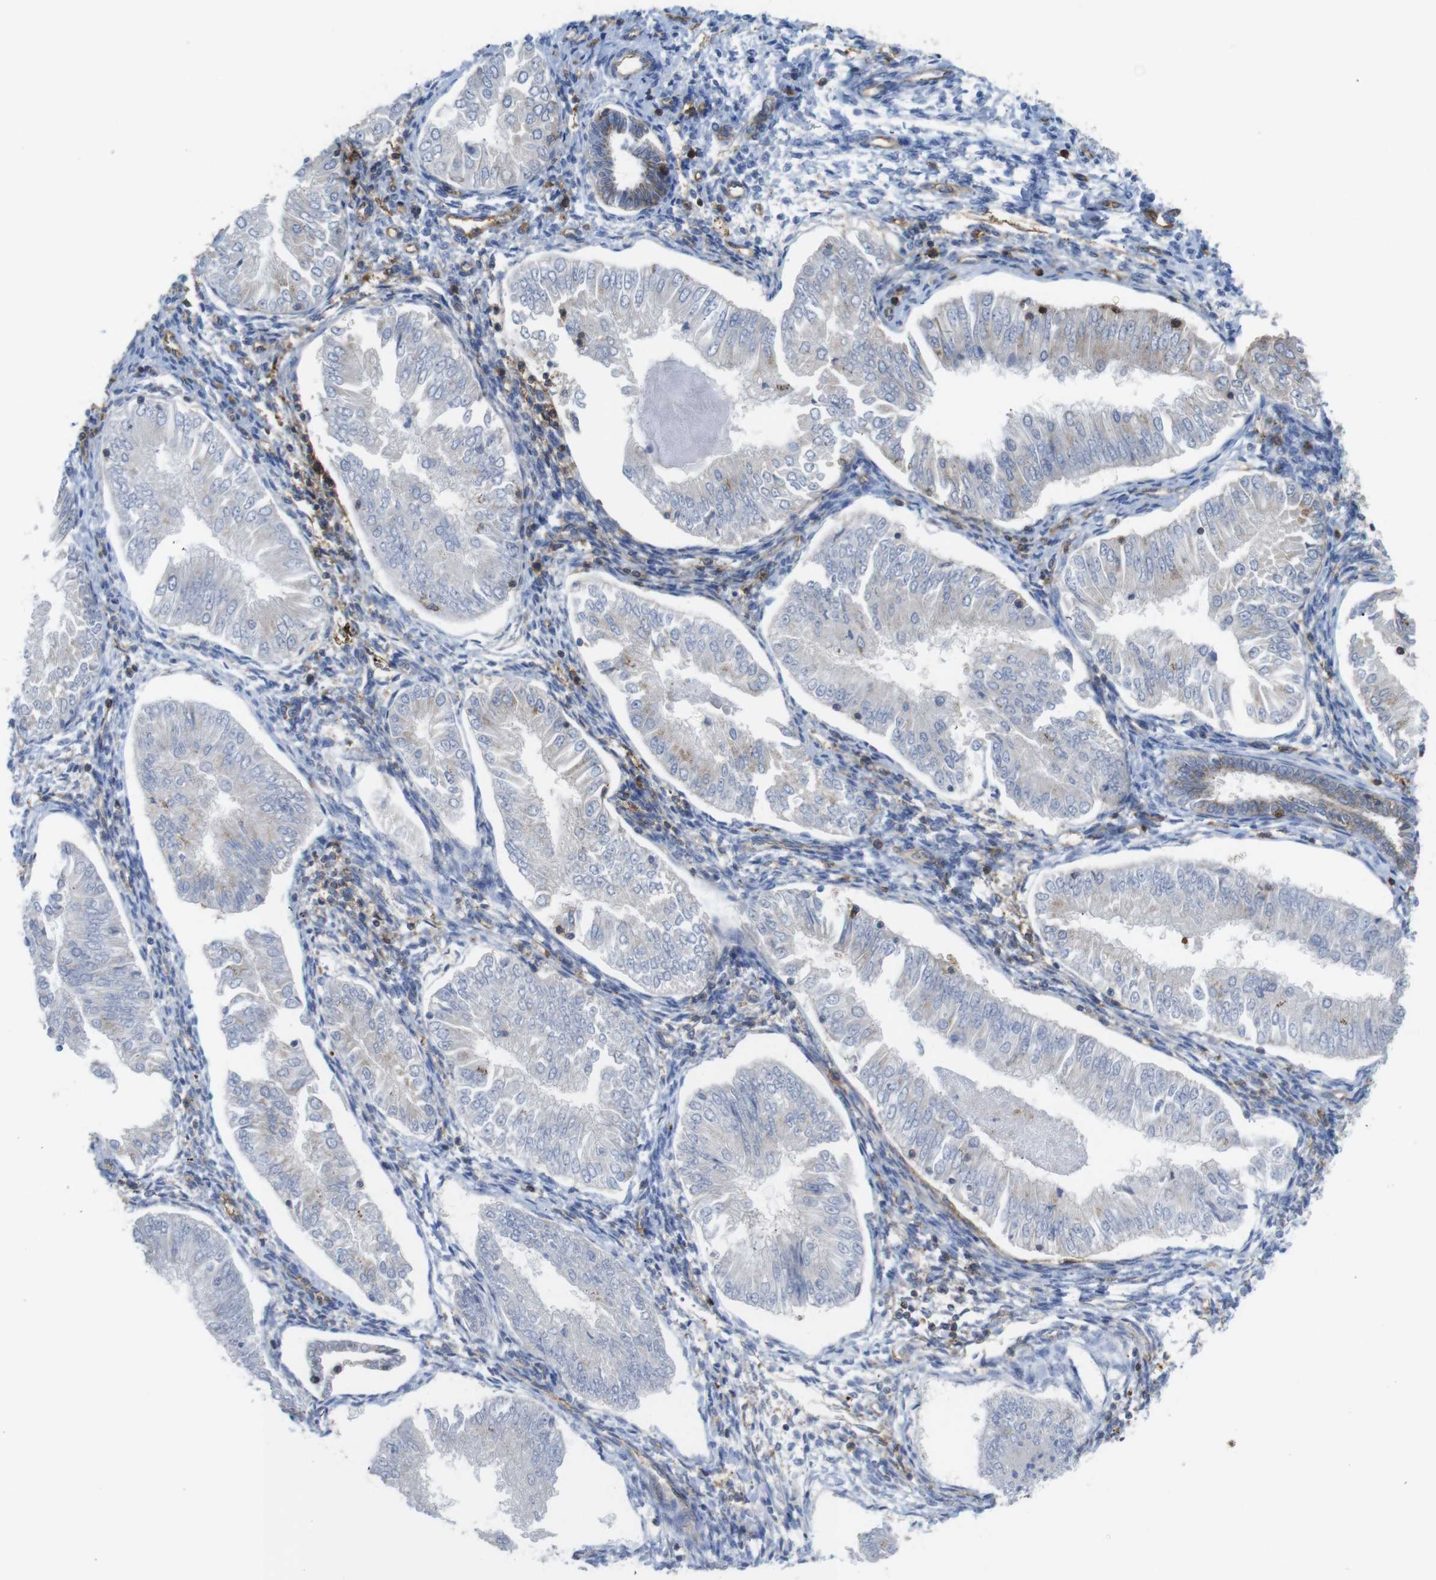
{"staining": {"intensity": "negative", "quantity": "none", "location": "none"}, "tissue": "endometrial cancer", "cell_type": "Tumor cells", "image_type": "cancer", "snomed": [{"axis": "morphology", "description": "Adenocarcinoma, NOS"}, {"axis": "topography", "description": "Endometrium"}], "caption": "The image displays no significant positivity in tumor cells of endometrial cancer.", "gene": "CCR6", "patient": {"sex": "female", "age": 53}}